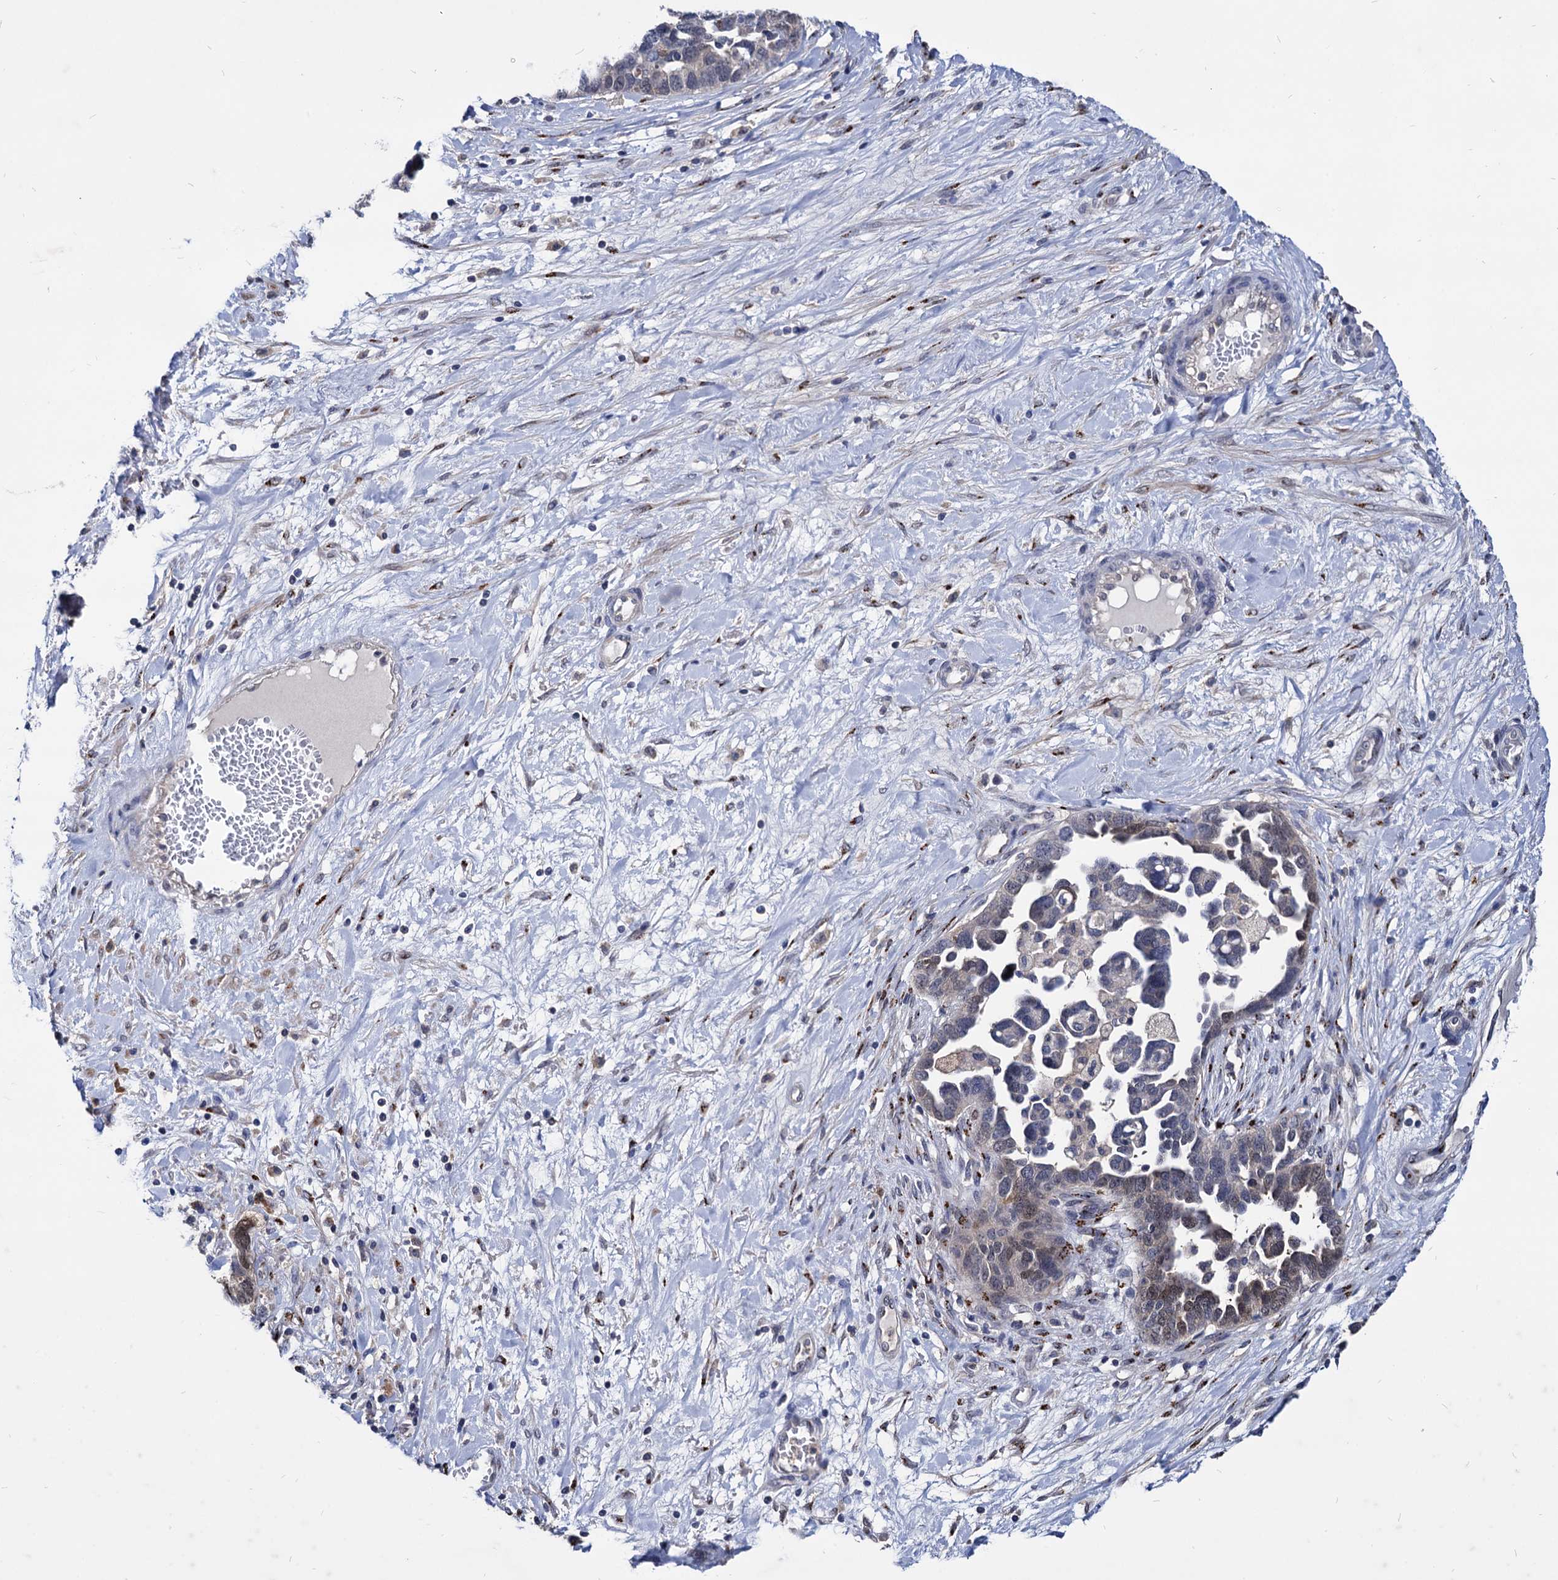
{"staining": {"intensity": "weak", "quantity": "<25%", "location": "nuclear"}, "tissue": "ovarian cancer", "cell_type": "Tumor cells", "image_type": "cancer", "snomed": [{"axis": "morphology", "description": "Cystadenocarcinoma, serous, NOS"}, {"axis": "topography", "description": "Ovary"}], "caption": "A micrograph of ovarian cancer (serous cystadenocarcinoma) stained for a protein reveals no brown staining in tumor cells. (Stains: DAB (3,3'-diaminobenzidine) IHC with hematoxylin counter stain, Microscopy: brightfield microscopy at high magnification).", "gene": "ESD", "patient": {"sex": "female", "age": 54}}